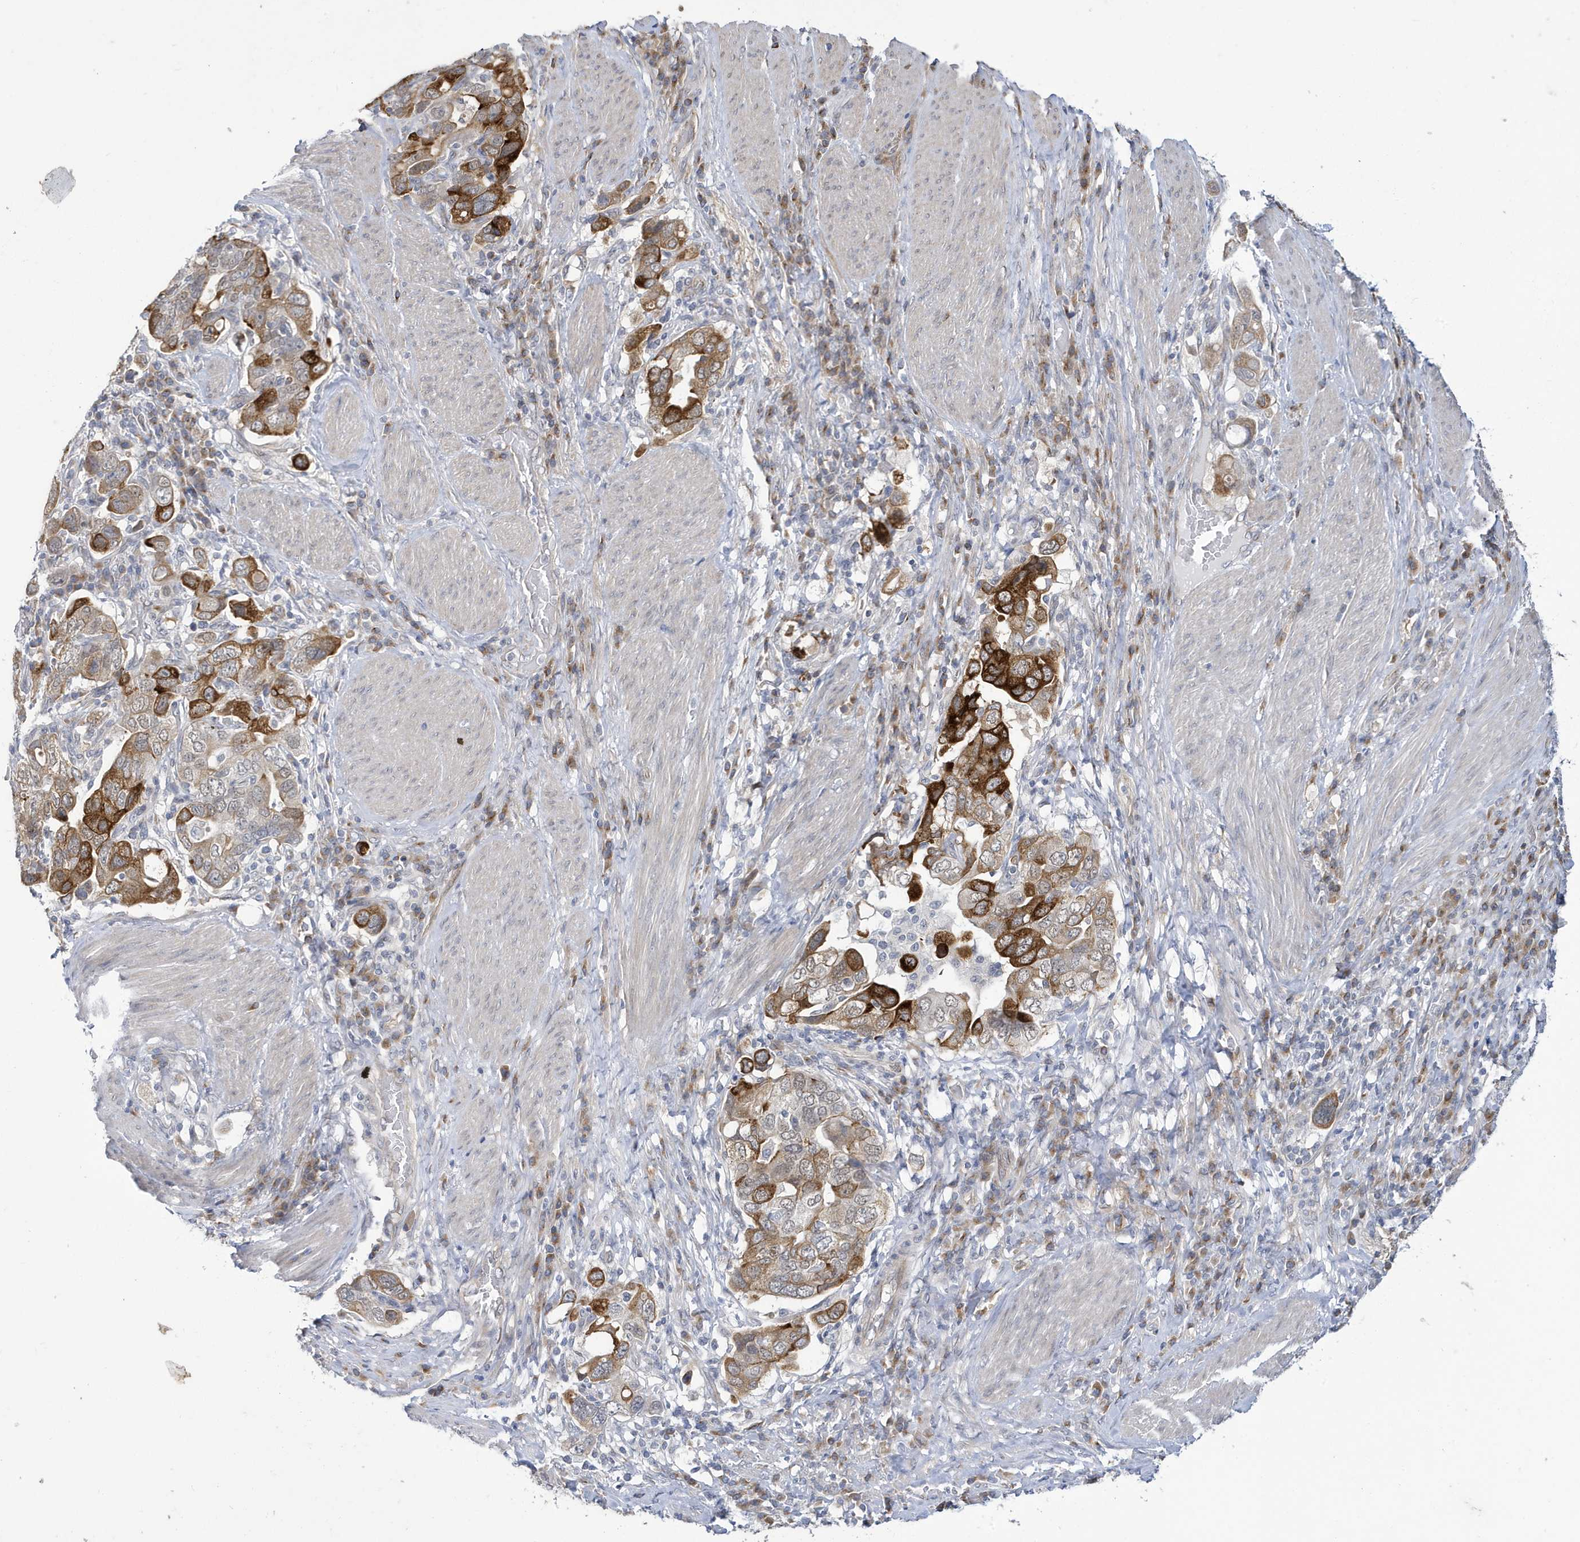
{"staining": {"intensity": "strong", "quantity": "25%-75%", "location": "cytoplasmic/membranous"}, "tissue": "stomach cancer", "cell_type": "Tumor cells", "image_type": "cancer", "snomed": [{"axis": "morphology", "description": "Adenocarcinoma, NOS"}, {"axis": "topography", "description": "Stomach, upper"}], "caption": "DAB (3,3'-diaminobenzidine) immunohistochemical staining of human stomach cancer displays strong cytoplasmic/membranous protein positivity in approximately 25%-75% of tumor cells.", "gene": "ZNF654", "patient": {"sex": "male", "age": 62}}